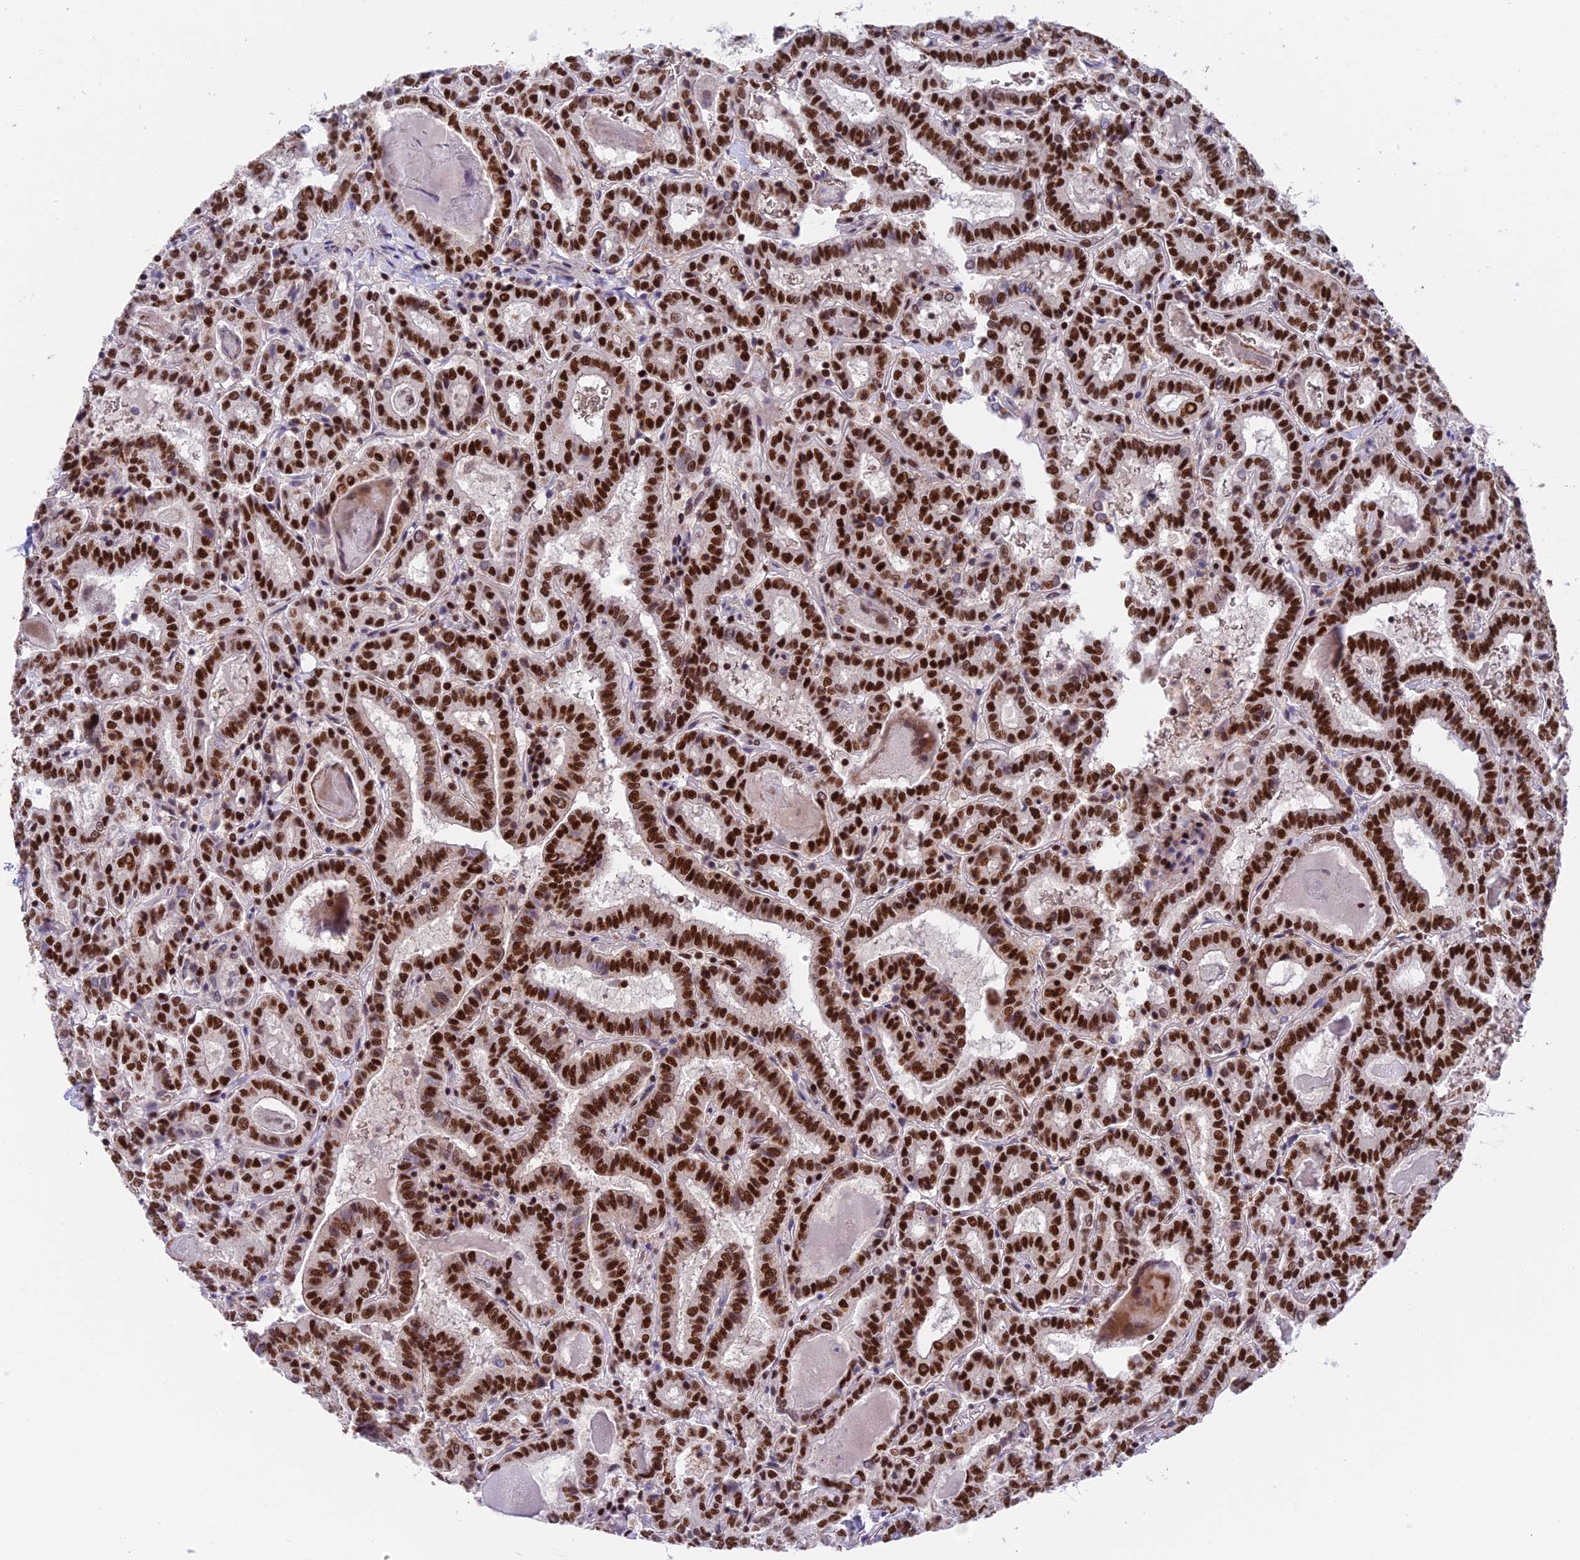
{"staining": {"intensity": "strong", "quantity": ">75%", "location": "nuclear"}, "tissue": "thyroid cancer", "cell_type": "Tumor cells", "image_type": "cancer", "snomed": [{"axis": "morphology", "description": "Papillary adenocarcinoma, NOS"}, {"axis": "topography", "description": "Thyroid gland"}], "caption": "The micrograph reveals staining of thyroid cancer (papillary adenocarcinoma), revealing strong nuclear protein staining (brown color) within tumor cells.", "gene": "EEF1AKMT3", "patient": {"sex": "female", "age": 72}}